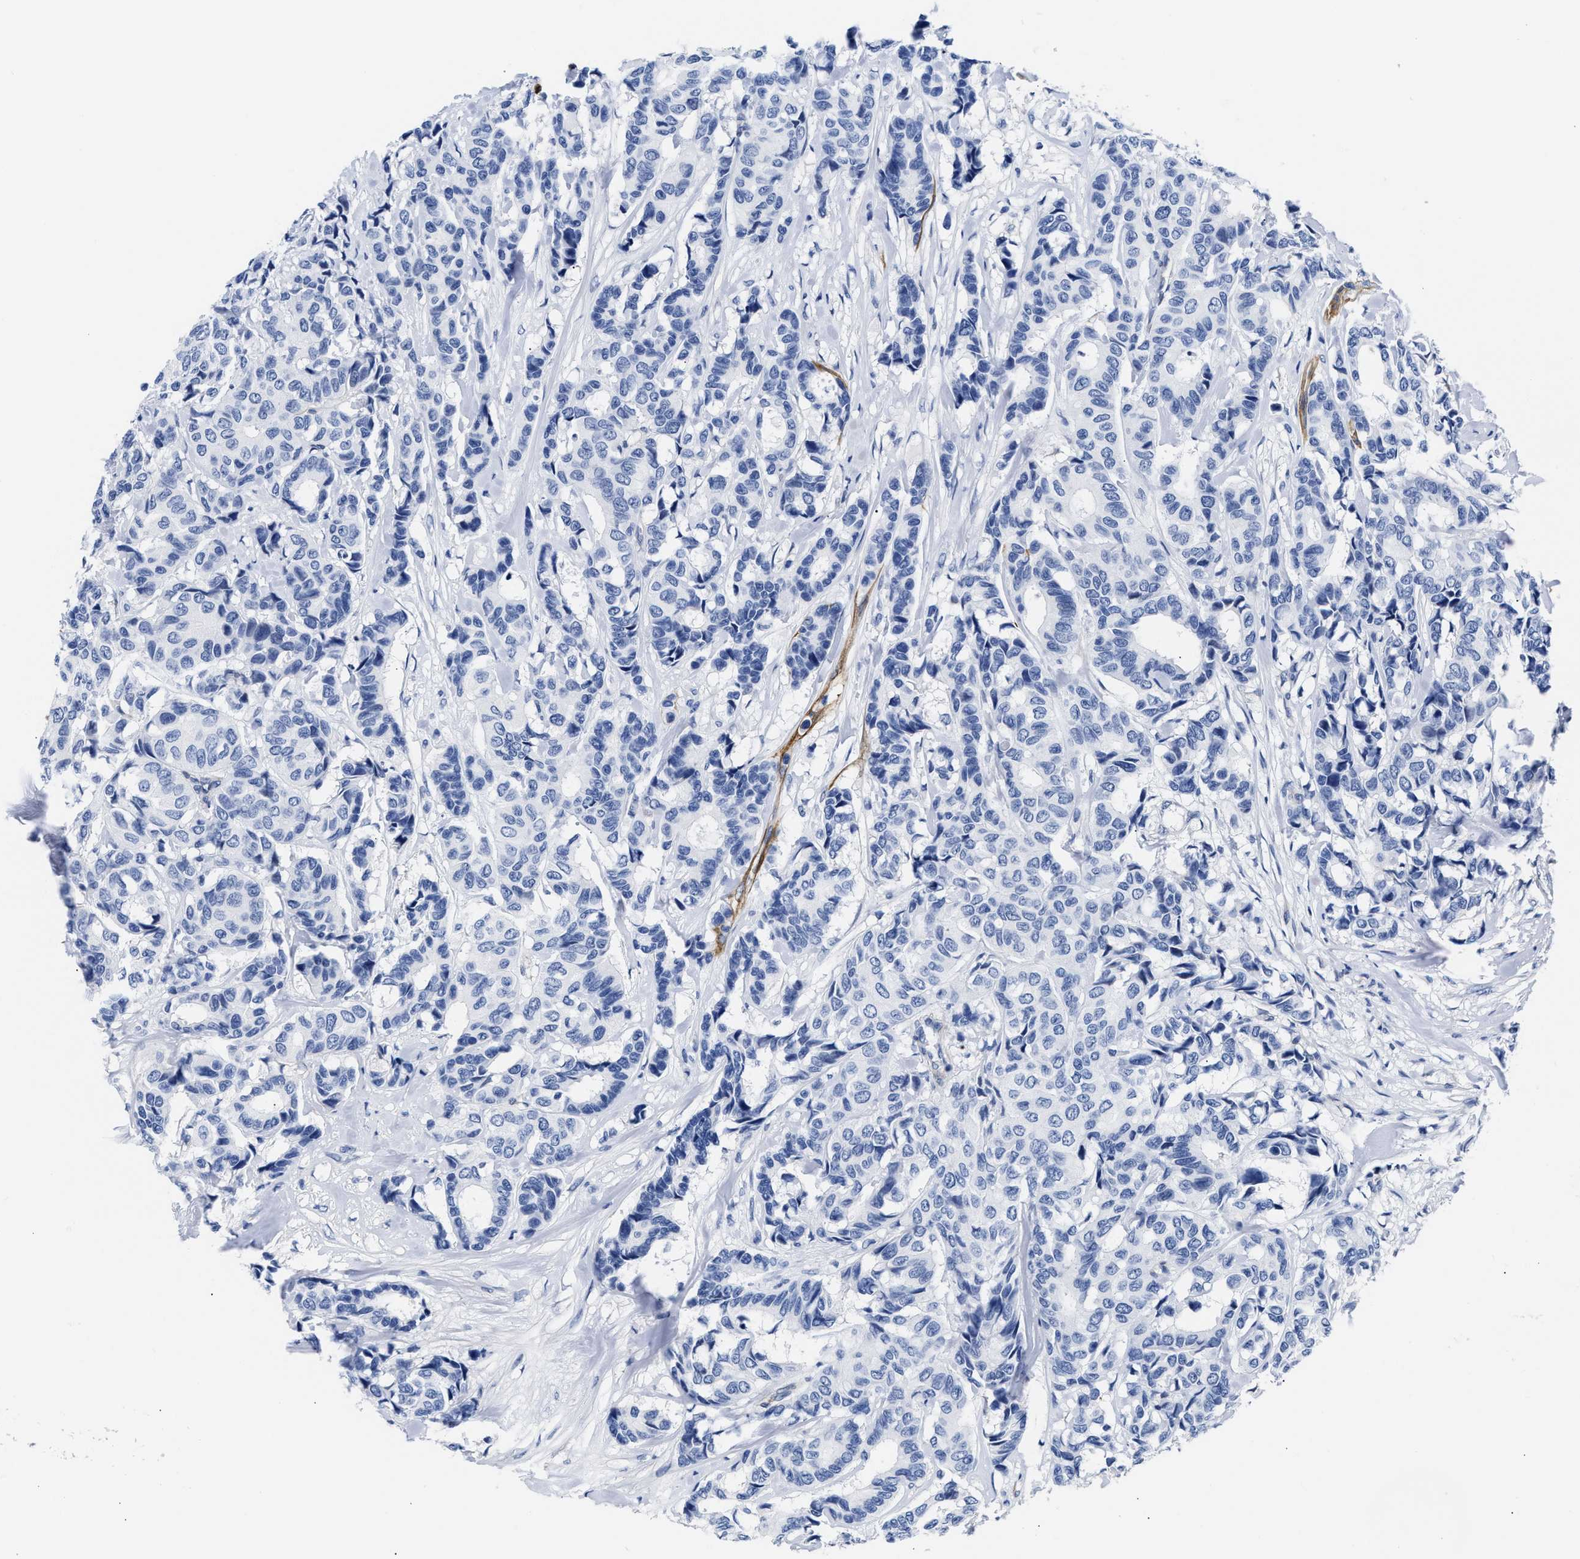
{"staining": {"intensity": "negative", "quantity": "none", "location": "none"}, "tissue": "breast cancer", "cell_type": "Tumor cells", "image_type": "cancer", "snomed": [{"axis": "morphology", "description": "Duct carcinoma"}, {"axis": "topography", "description": "Breast"}], "caption": "Protein analysis of breast cancer demonstrates no significant staining in tumor cells.", "gene": "TRIM29", "patient": {"sex": "female", "age": 87}}